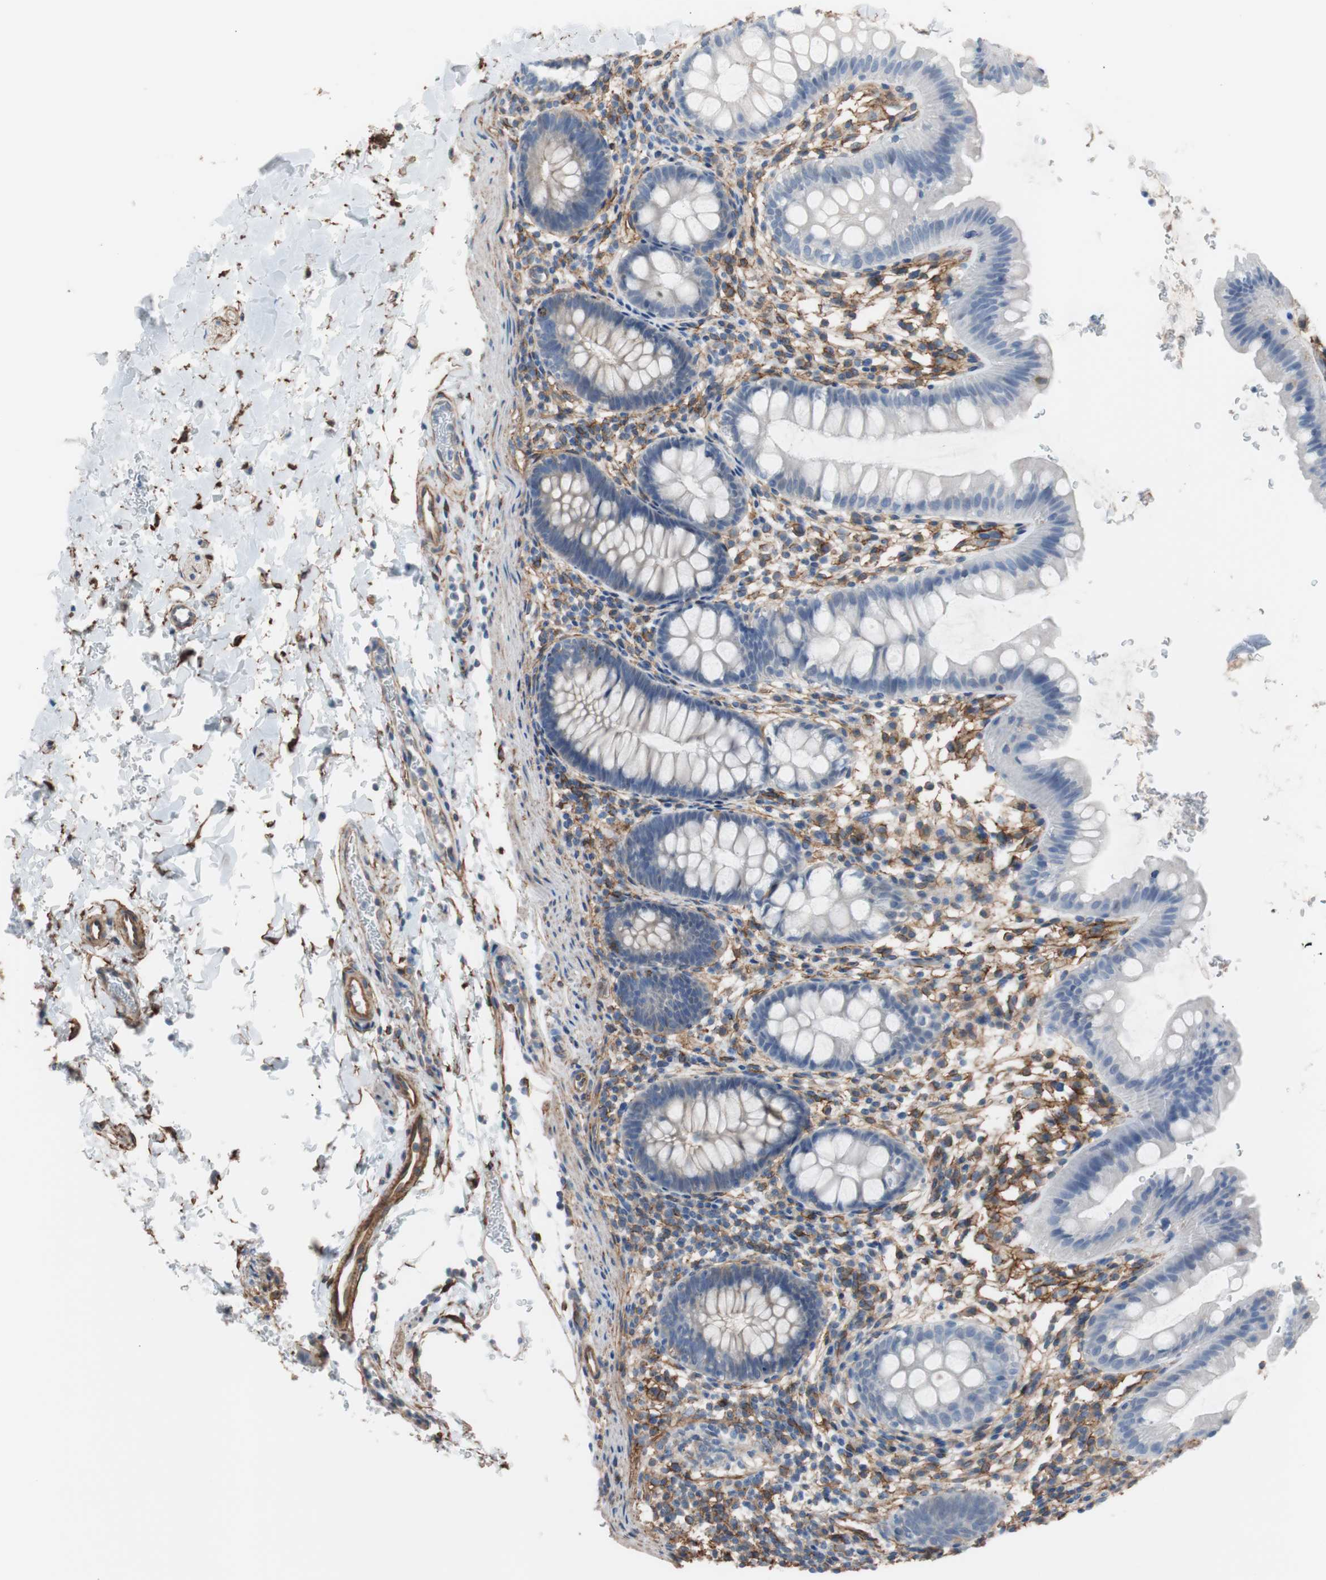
{"staining": {"intensity": "negative", "quantity": "none", "location": "none"}, "tissue": "rectum", "cell_type": "Glandular cells", "image_type": "normal", "snomed": [{"axis": "morphology", "description": "Normal tissue, NOS"}, {"axis": "topography", "description": "Rectum"}], "caption": "High power microscopy micrograph of an IHC micrograph of normal rectum, revealing no significant expression in glandular cells. (DAB (3,3'-diaminobenzidine) immunohistochemistry with hematoxylin counter stain).", "gene": "CD81", "patient": {"sex": "female", "age": 24}}